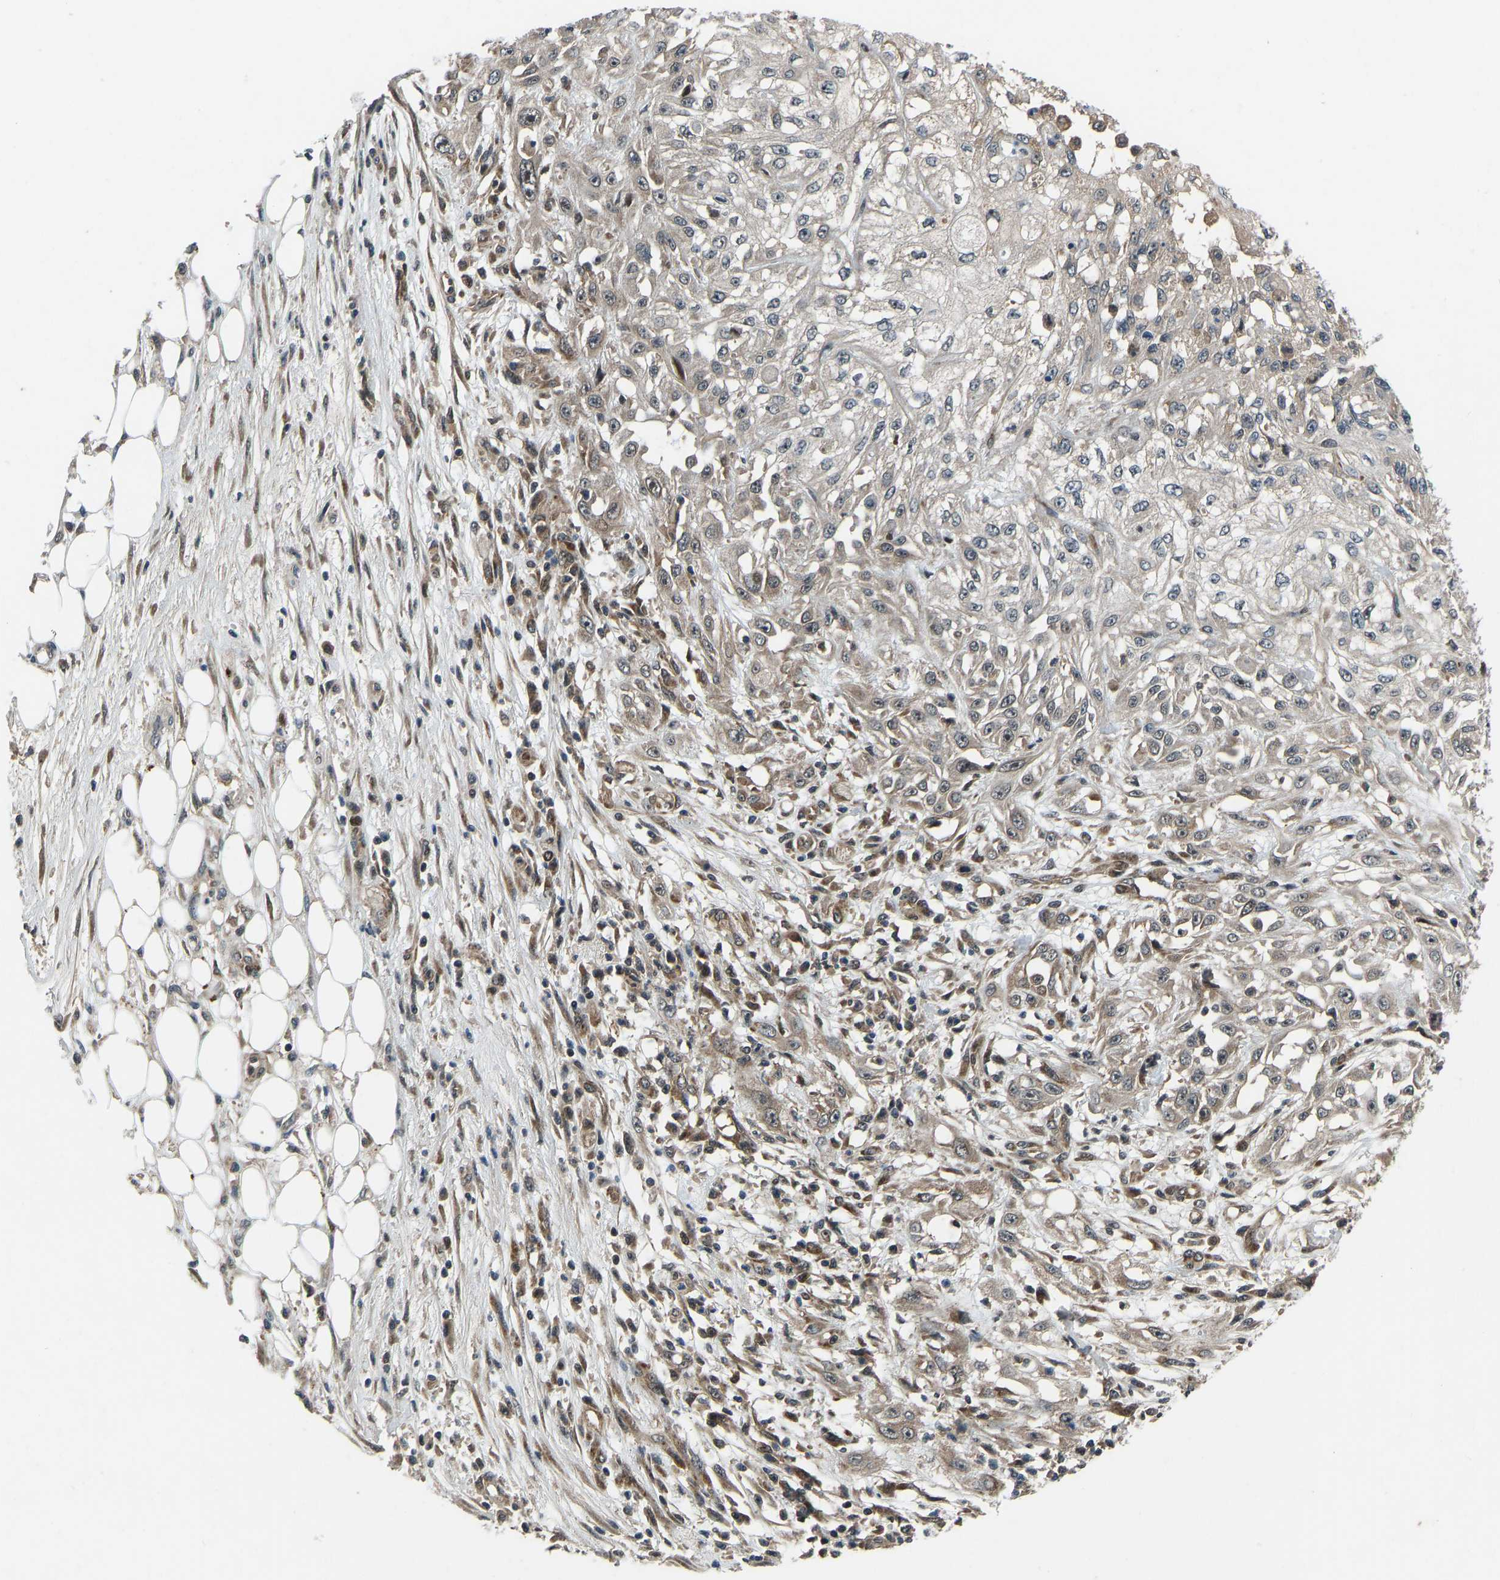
{"staining": {"intensity": "weak", "quantity": "25%-75%", "location": "cytoplasmic/membranous"}, "tissue": "skin cancer", "cell_type": "Tumor cells", "image_type": "cancer", "snomed": [{"axis": "morphology", "description": "Squamous cell carcinoma, NOS"}, {"axis": "morphology", "description": "Squamous cell carcinoma, metastatic, NOS"}, {"axis": "topography", "description": "Skin"}, {"axis": "topography", "description": "Lymph node"}], "caption": "Immunohistochemistry image of neoplastic tissue: human skin cancer stained using immunohistochemistry demonstrates low levels of weak protein expression localized specifically in the cytoplasmic/membranous of tumor cells, appearing as a cytoplasmic/membranous brown color.", "gene": "RLIM", "patient": {"sex": "male", "age": 75}}